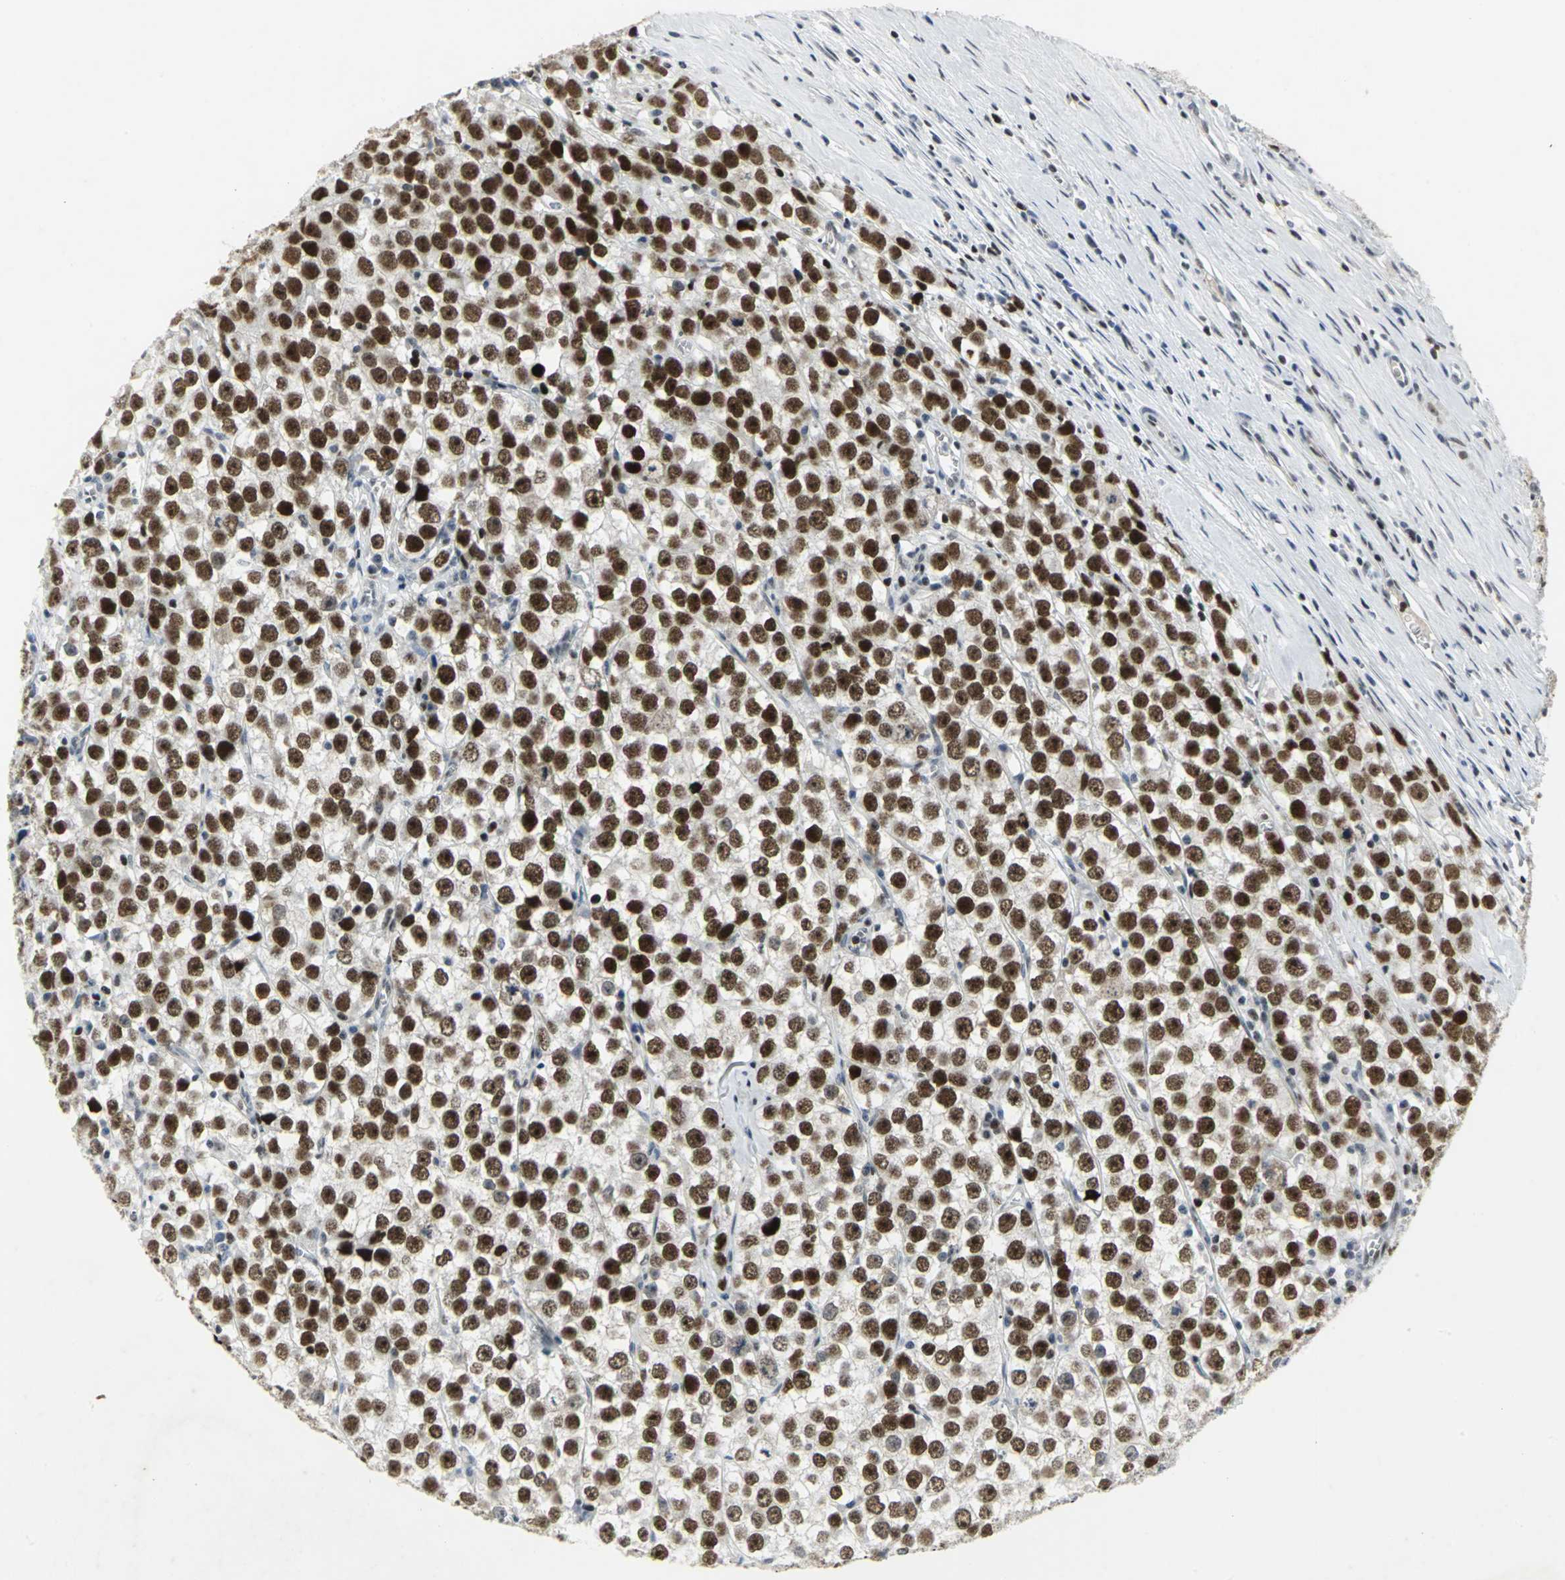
{"staining": {"intensity": "strong", "quantity": ">75%", "location": "nuclear"}, "tissue": "testis cancer", "cell_type": "Tumor cells", "image_type": "cancer", "snomed": [{"axis": "morphology", "description": "Seminoma, NOS"}, {"axis": "morphology", "description": "Carcinoma, Embryonal, NOS"}, {"axis": "topography", "description": "Testis"}], "caption": "Immunohistochemical staining of human testis embryonal carcinoma reveals high levels of strong nuclear expression in approximately >75% of tumor cells. (IHC, brightfield microscopy, high magnification).", "gene": "RPA1", "patient": {"sex": "male", "age": 52}}